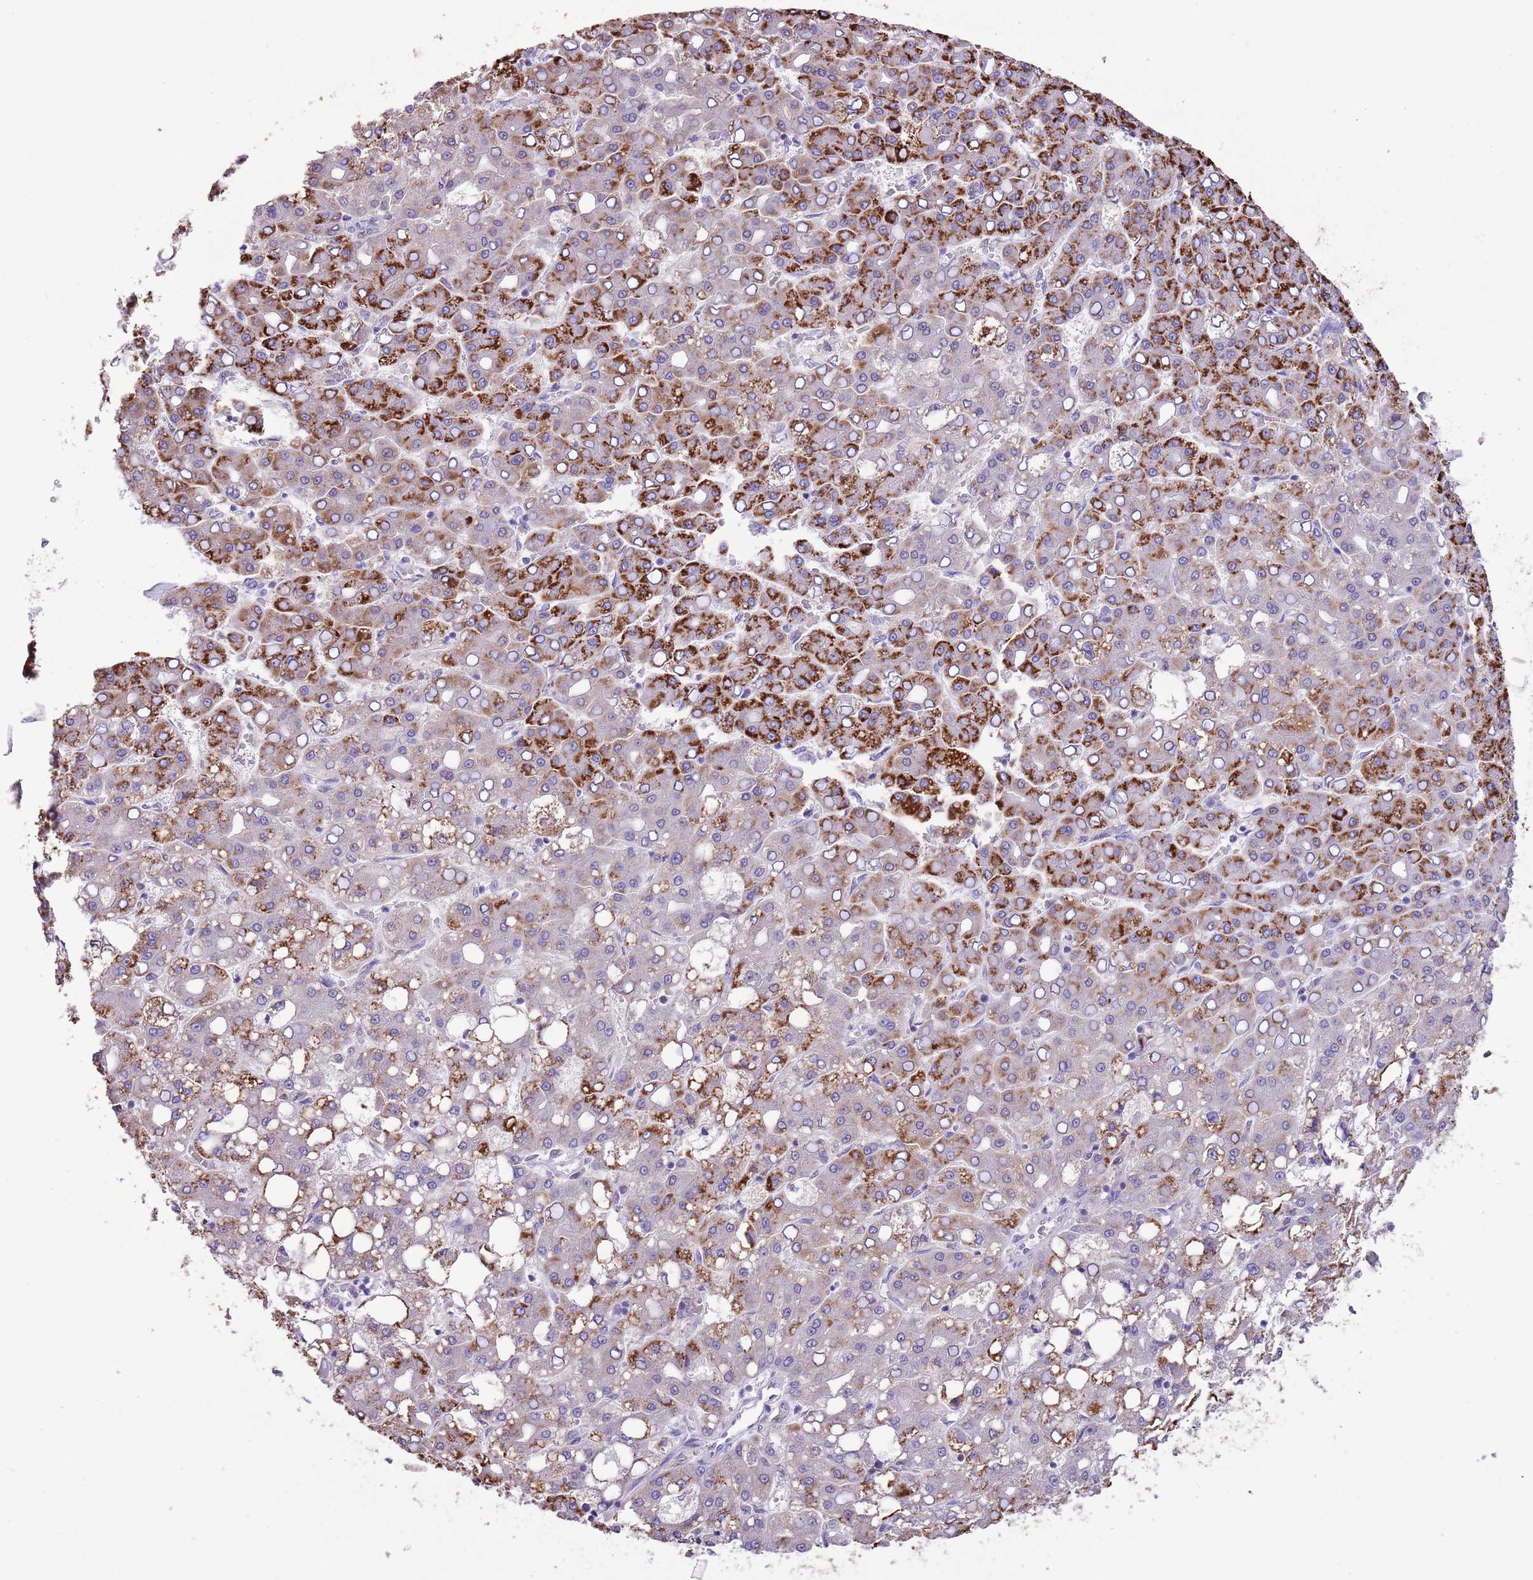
{"staining": {"intensity": "strong", "quantity": "25%-75%", "location": "cytoplasmic/membranous"}, "tissue": "liver cancer", "cell_type": "Tumor cells", "image_type": "cancer", "snomed": [{"axis": "morphology", "description": "Carcinoma, Hepatocellular, NOS"}, {"axis": "topography", "description": "Liver"}], "caption": "Human liver cancer (hepatocellular carcinoma) stained with a brown dye reveals strong cytoplasmic/membranous positive positivity in approximately 25%-75% of tumor cells.", "gene": "ZNF697", "patient": {"sex": "male", "age": 65}}